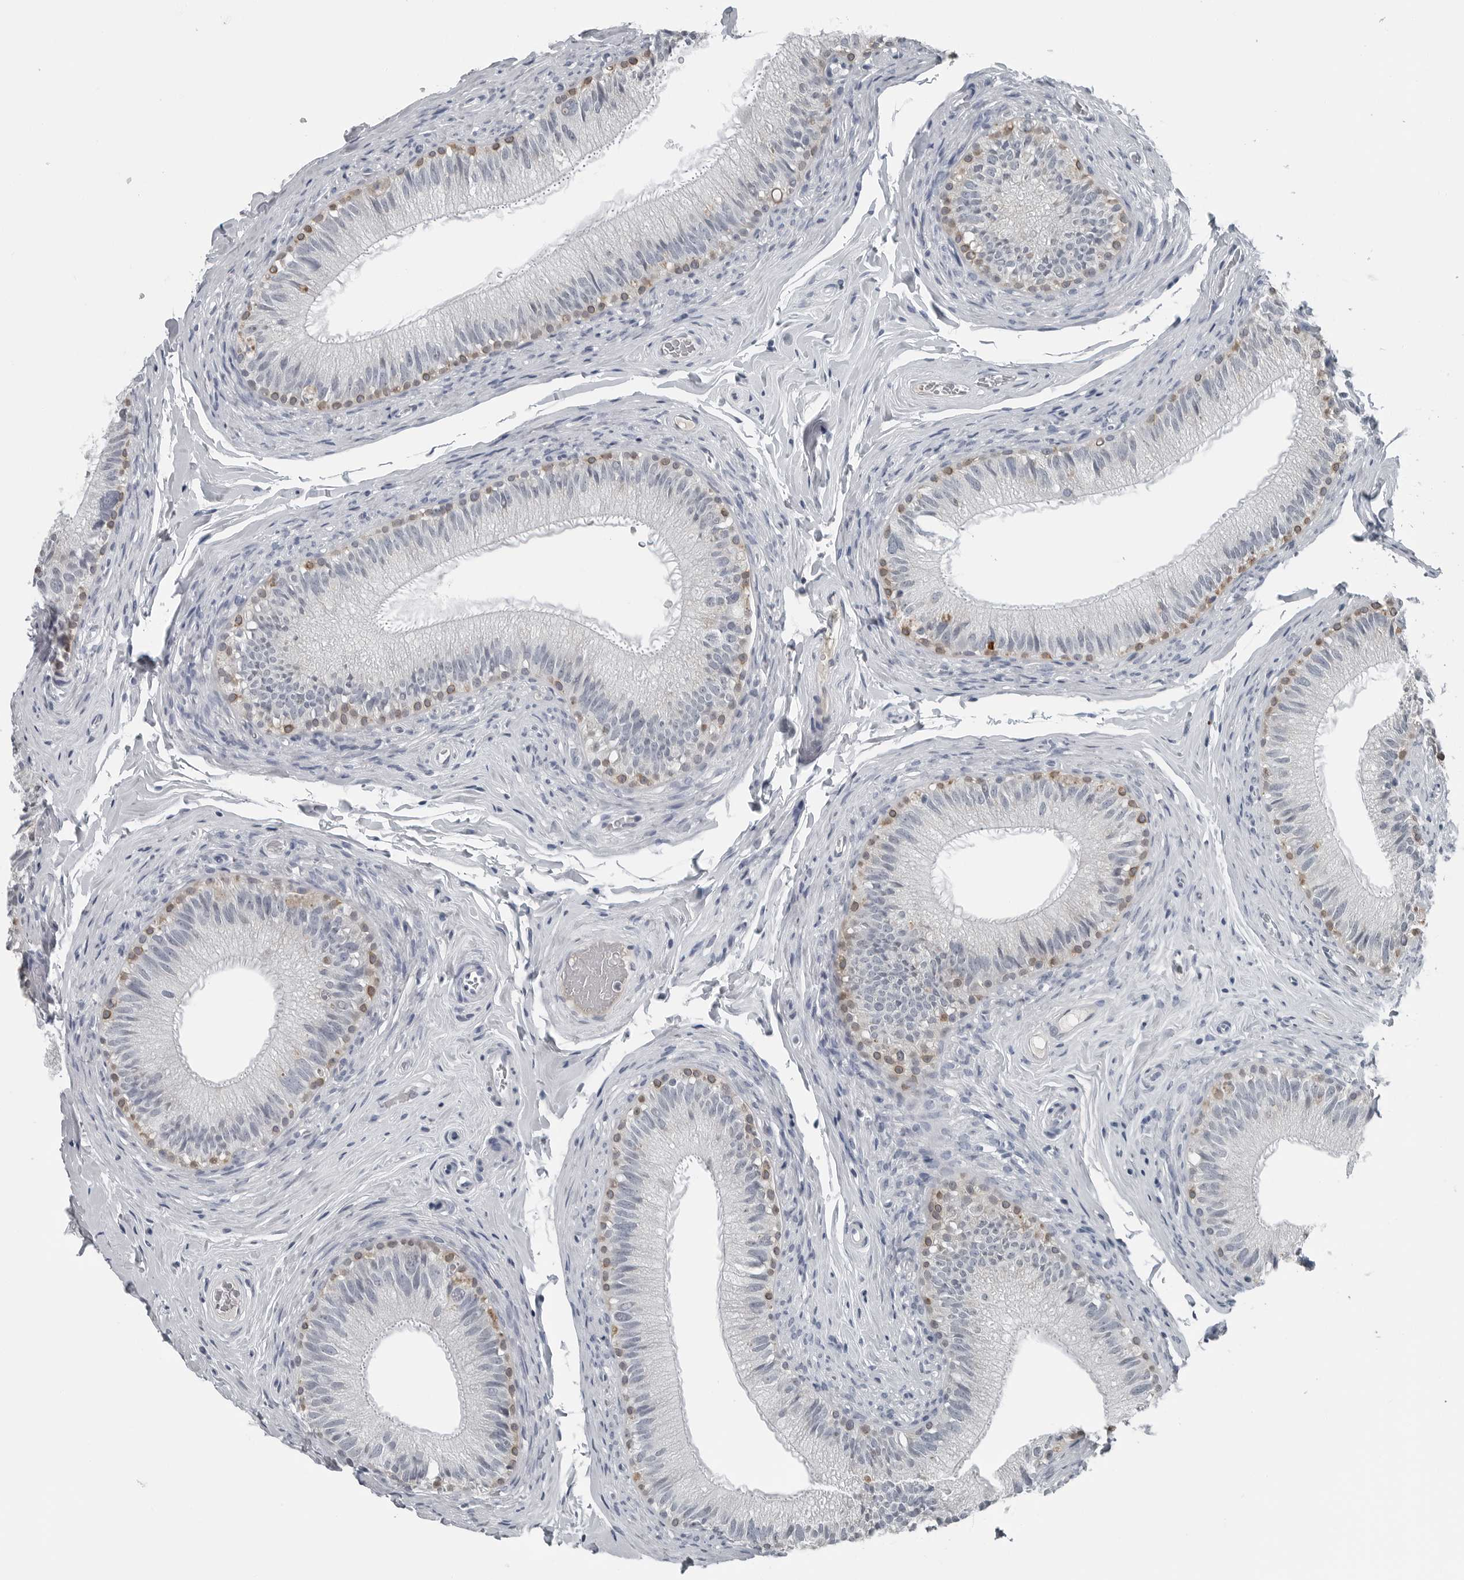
{"staining": {"intensity": "moderate", "quantity": "<25%", "location": "cytoplasmic/membranous"}, "tissue": "epididymis", "cell_type": "Glandular cells", "image_type": "normal", "snomed": [{"axis": "morphology", "description": "Normal tissue, NOS"}, {"axis": "topography", "description": "Epididymis"}], "caption": "A histopathology image of human epididymis stained for a protein displays moderate cytoplasmic/membranous brown staining in glandular cells. The staining was performed using DAB to visualize the protein expression in brown, while the nuclei were stained in blue with hematoxylin (Magnification: 20x).", "gene": "SPINK1", "patient": {"sex": "male", "age": 49}}